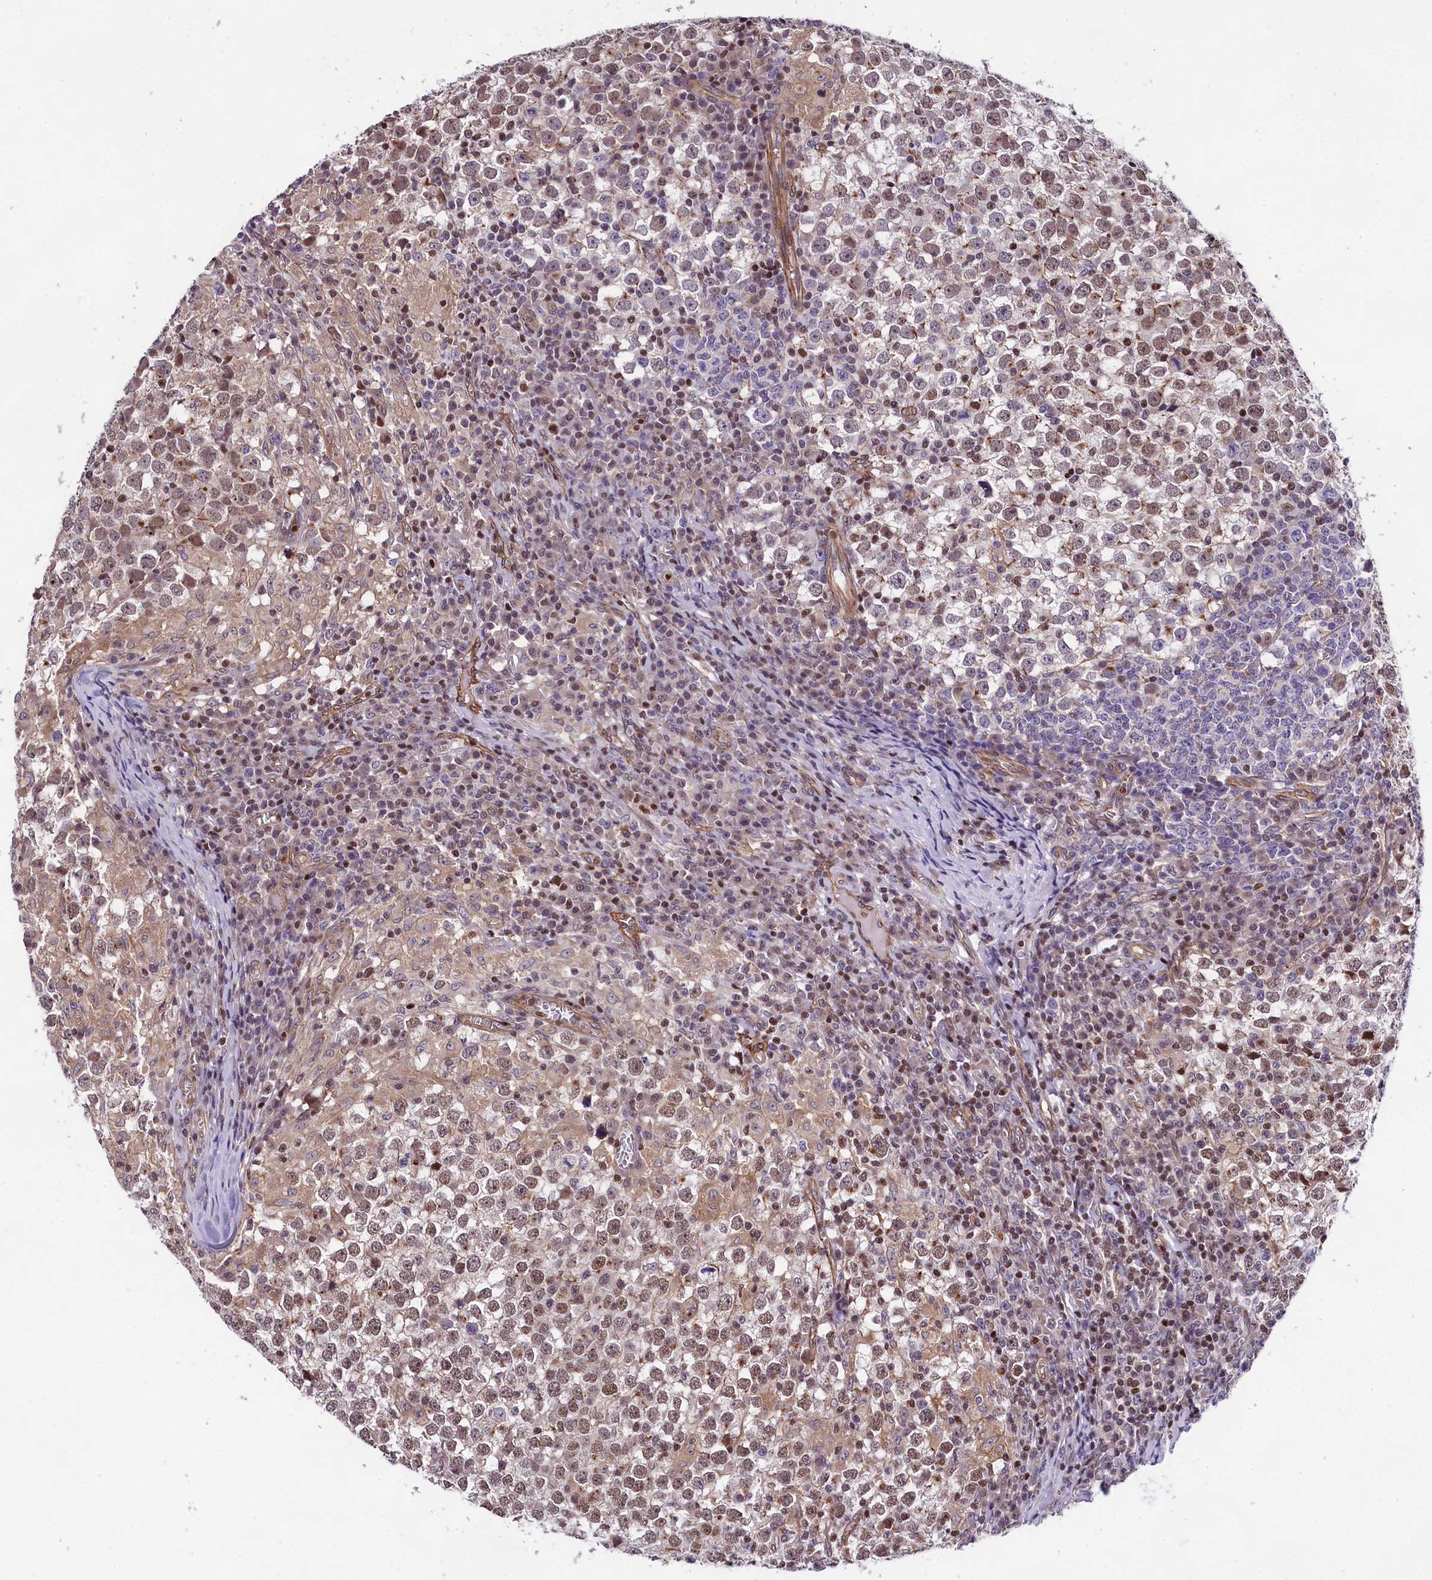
{"staining": {"intensity": "moderate", "quantity": "25%-75%", "location": "nuclear"}, "tissue": "testis cancer", "cell_type": "Tumor cells", "image_type": "cancer", "snomed": [{"axis": "morphology", "description": "Seminoma, NOS"}, {"axis": "topography", "description": "Testis"}], "caption": "The photomicrograph displays staining of seminoma (testis), revealing moderate nuclear protein positivity (brown color) within tumor cells. (DAB (3,3'-diaminobenzidine) = brown stain, brightfield microscopy at high magnification).", "gene": "SP4", "patient": {"sex": "male", "age": 65}}